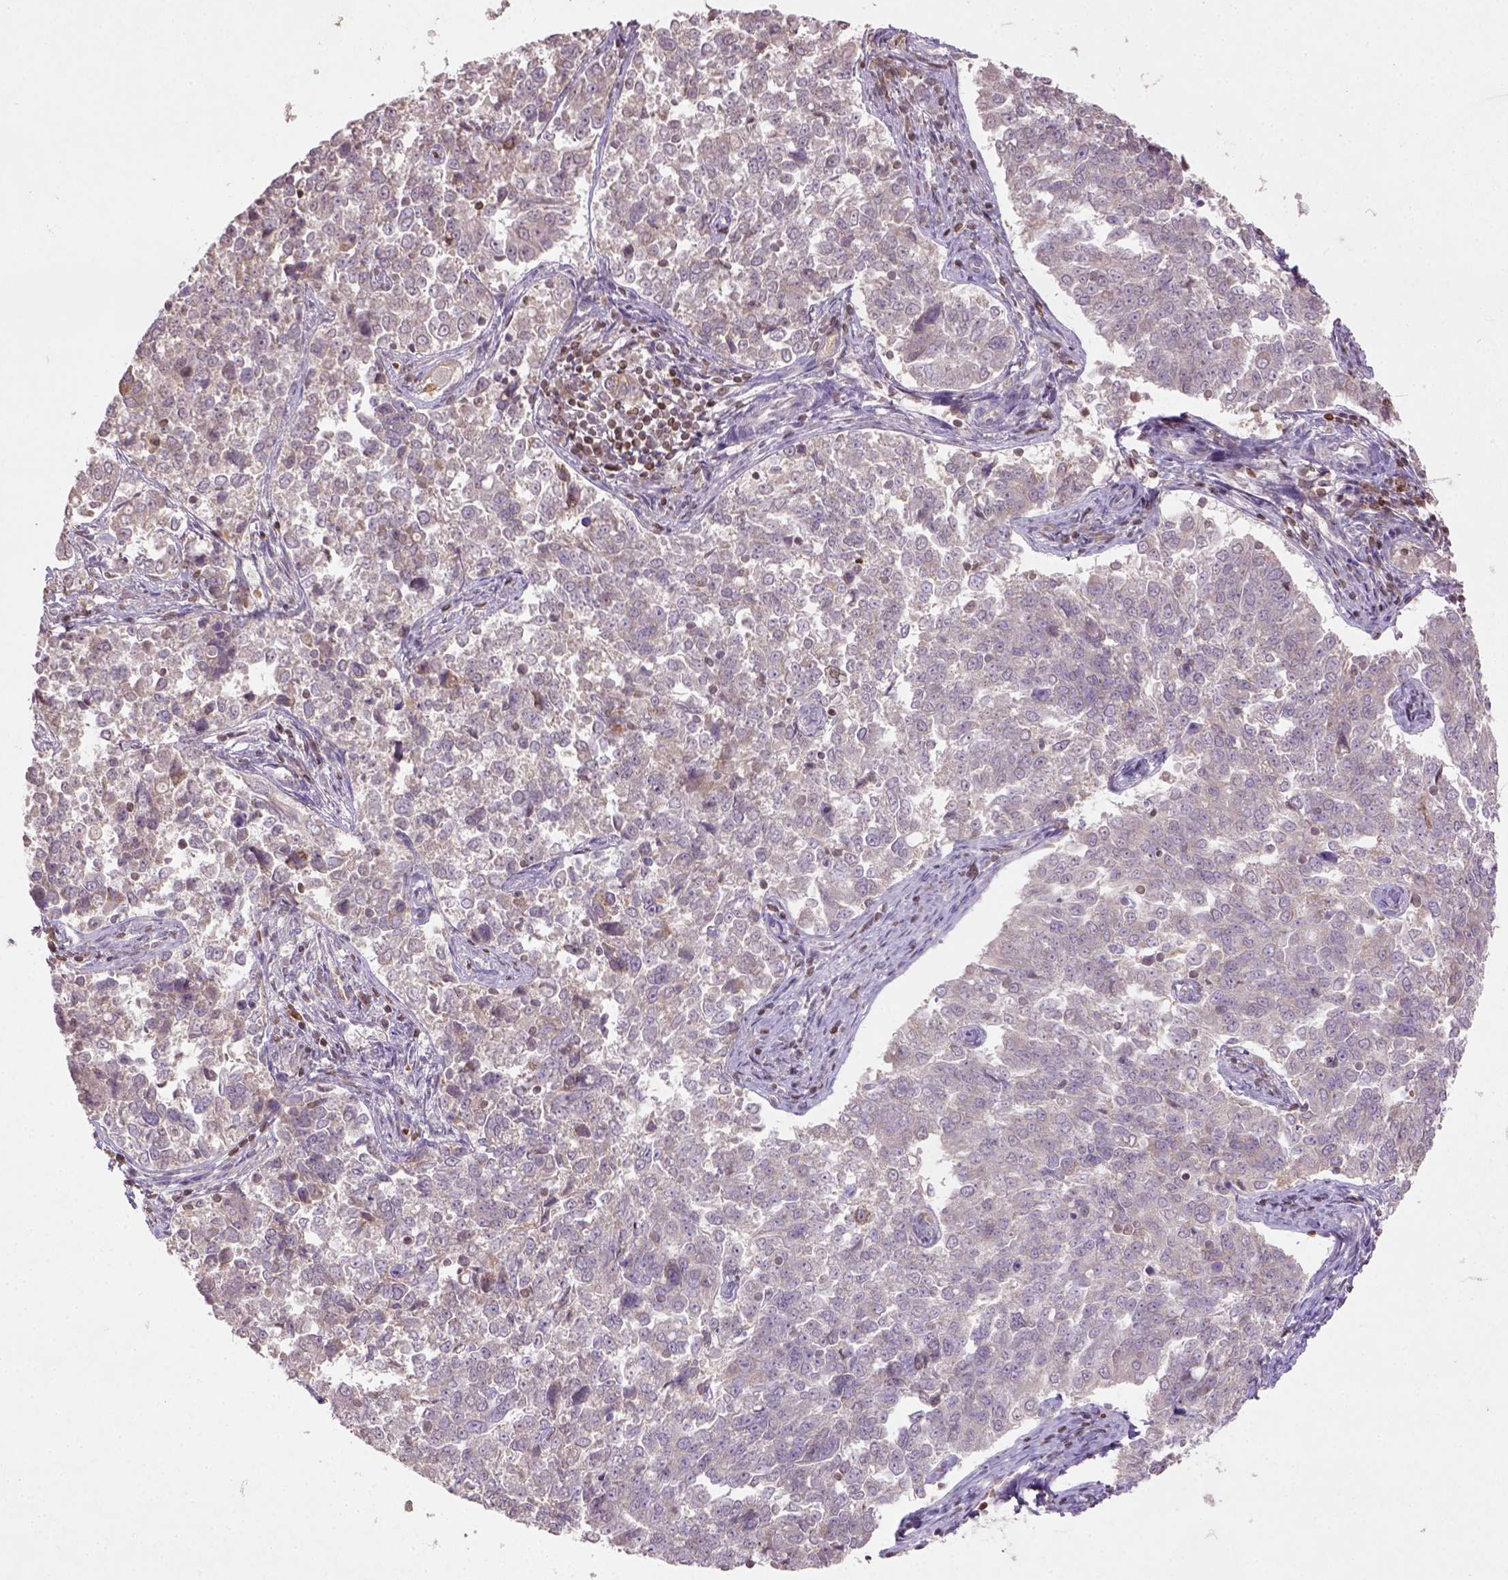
{"staining": {"intensity": "weak", "quantity": ">75%", "location": "cytoplasmic/membranous"}, "tissue": "endometrial cancer", "cell_type": "Tumor cells", "image_type": "cancer", "snomed": [{"axis": "morphology", "description": "Adenocarcinoma, NOS"}, {"axis": "topography", "description": "Endometrium"}], "caption": "Human adenocarcinoma (endometrial) stained with a brown dye displays weak cytoplasmic/membranous positive expression in approximately >75% of tumor cells.", "gene": "NUDT3", "patient": {"sex": "female", "age": 43}}